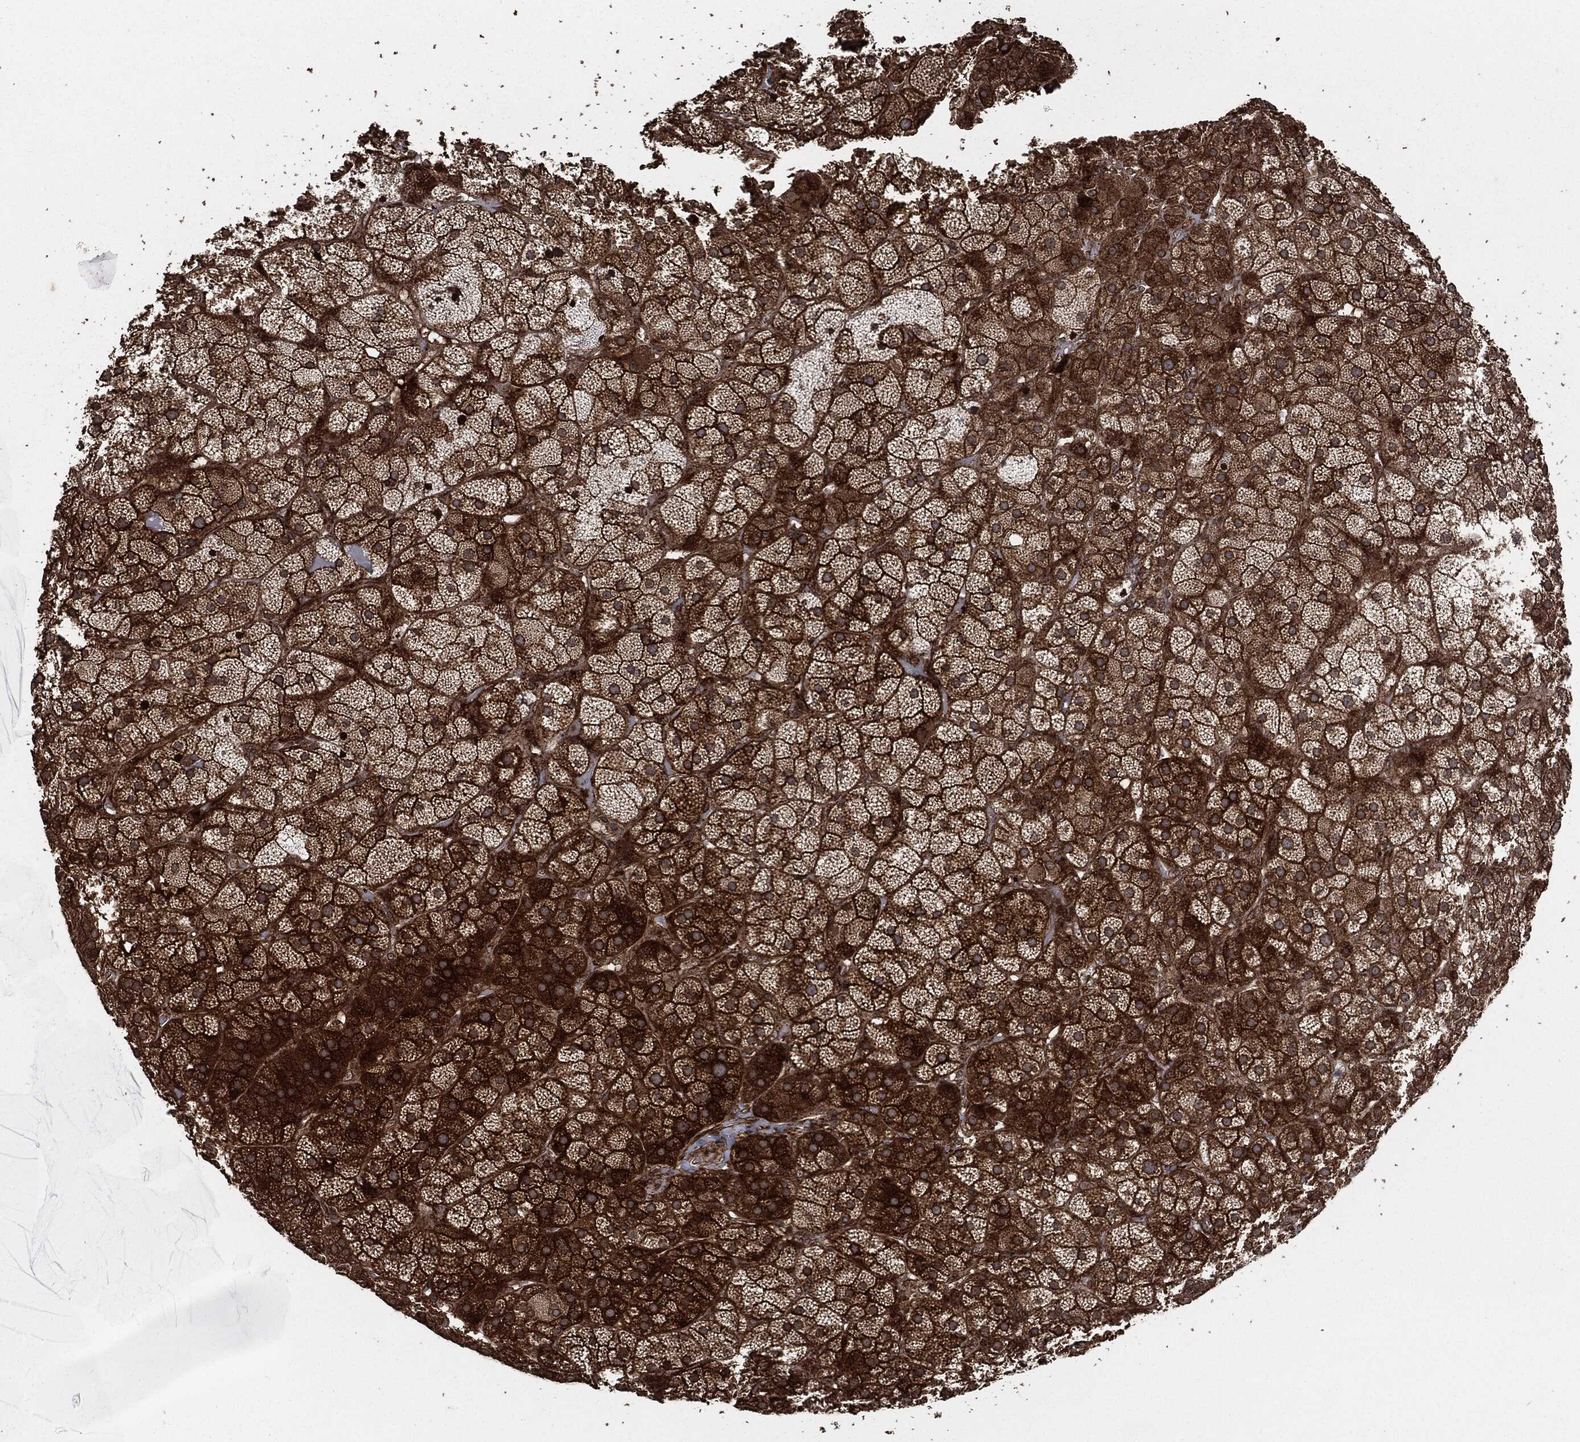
{"staining": {"intensity": "strong", "quantity": ">75%", "location": "cytoplasmic/membranous"}, "tissue": "adrenal gland", "cell_type": "Glandular cells", "image_type": "normal", "snomed": [{"axis": "morphology", "description": "Normal tissue, NOS"}, {"axis": "topography", "description": "Adrenal gland"}], "caption": "DAB immunohistochemical staining of unremarkable adrenal gland exhibits strong cytoplasmic/membranous protein staining in about >75% of glandular cells. The staining is performed using DAB (3,3'-diaminobenzidine) brown chromogen to label protein expression. The nuclei are counter-stained blue using hematoxylin.", "gene": "IFIT1", "patient": {"sex": "male", "age": 57}}